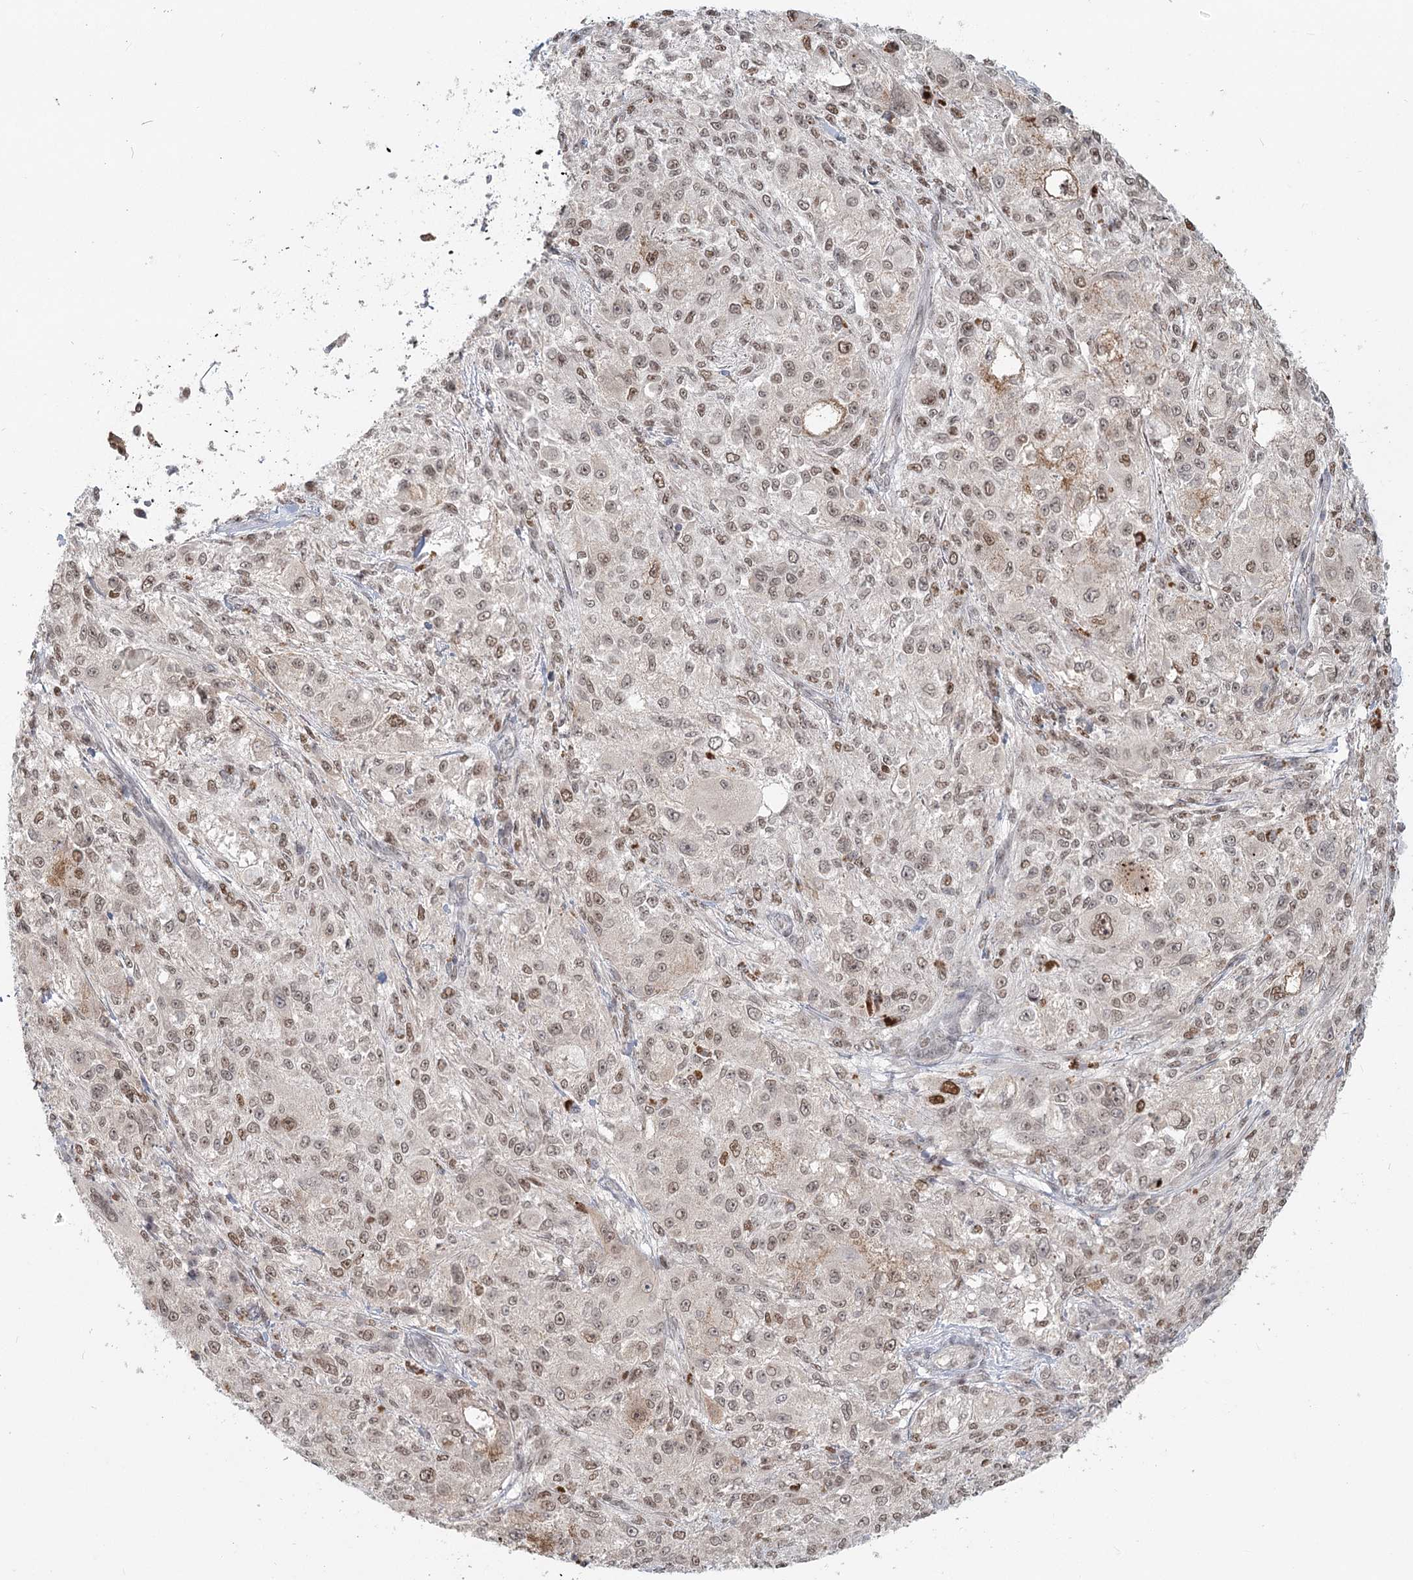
{"staining": {"intensity": "moderate", "quantity": "25%-75%", "location": "nuclear"}, "tissue": "melanoma", "cell_type": "Tumor cells", "image_type": "cancer", "snomed": [{"axis": "morphology", "description": "Necrosis, NOS"}, {"axis": "morphology", "description": "Malignant melanoma, NOS"}, {"axis": "topography", "description": "Skin"}], "caption": "Melanoma stained with a brown dye displays moderate nuclear positive expression in approximately 25%-75% of tumor cells.", "gene": "R3HCC1L", "patient": {"sex": "female", "age": 87}}